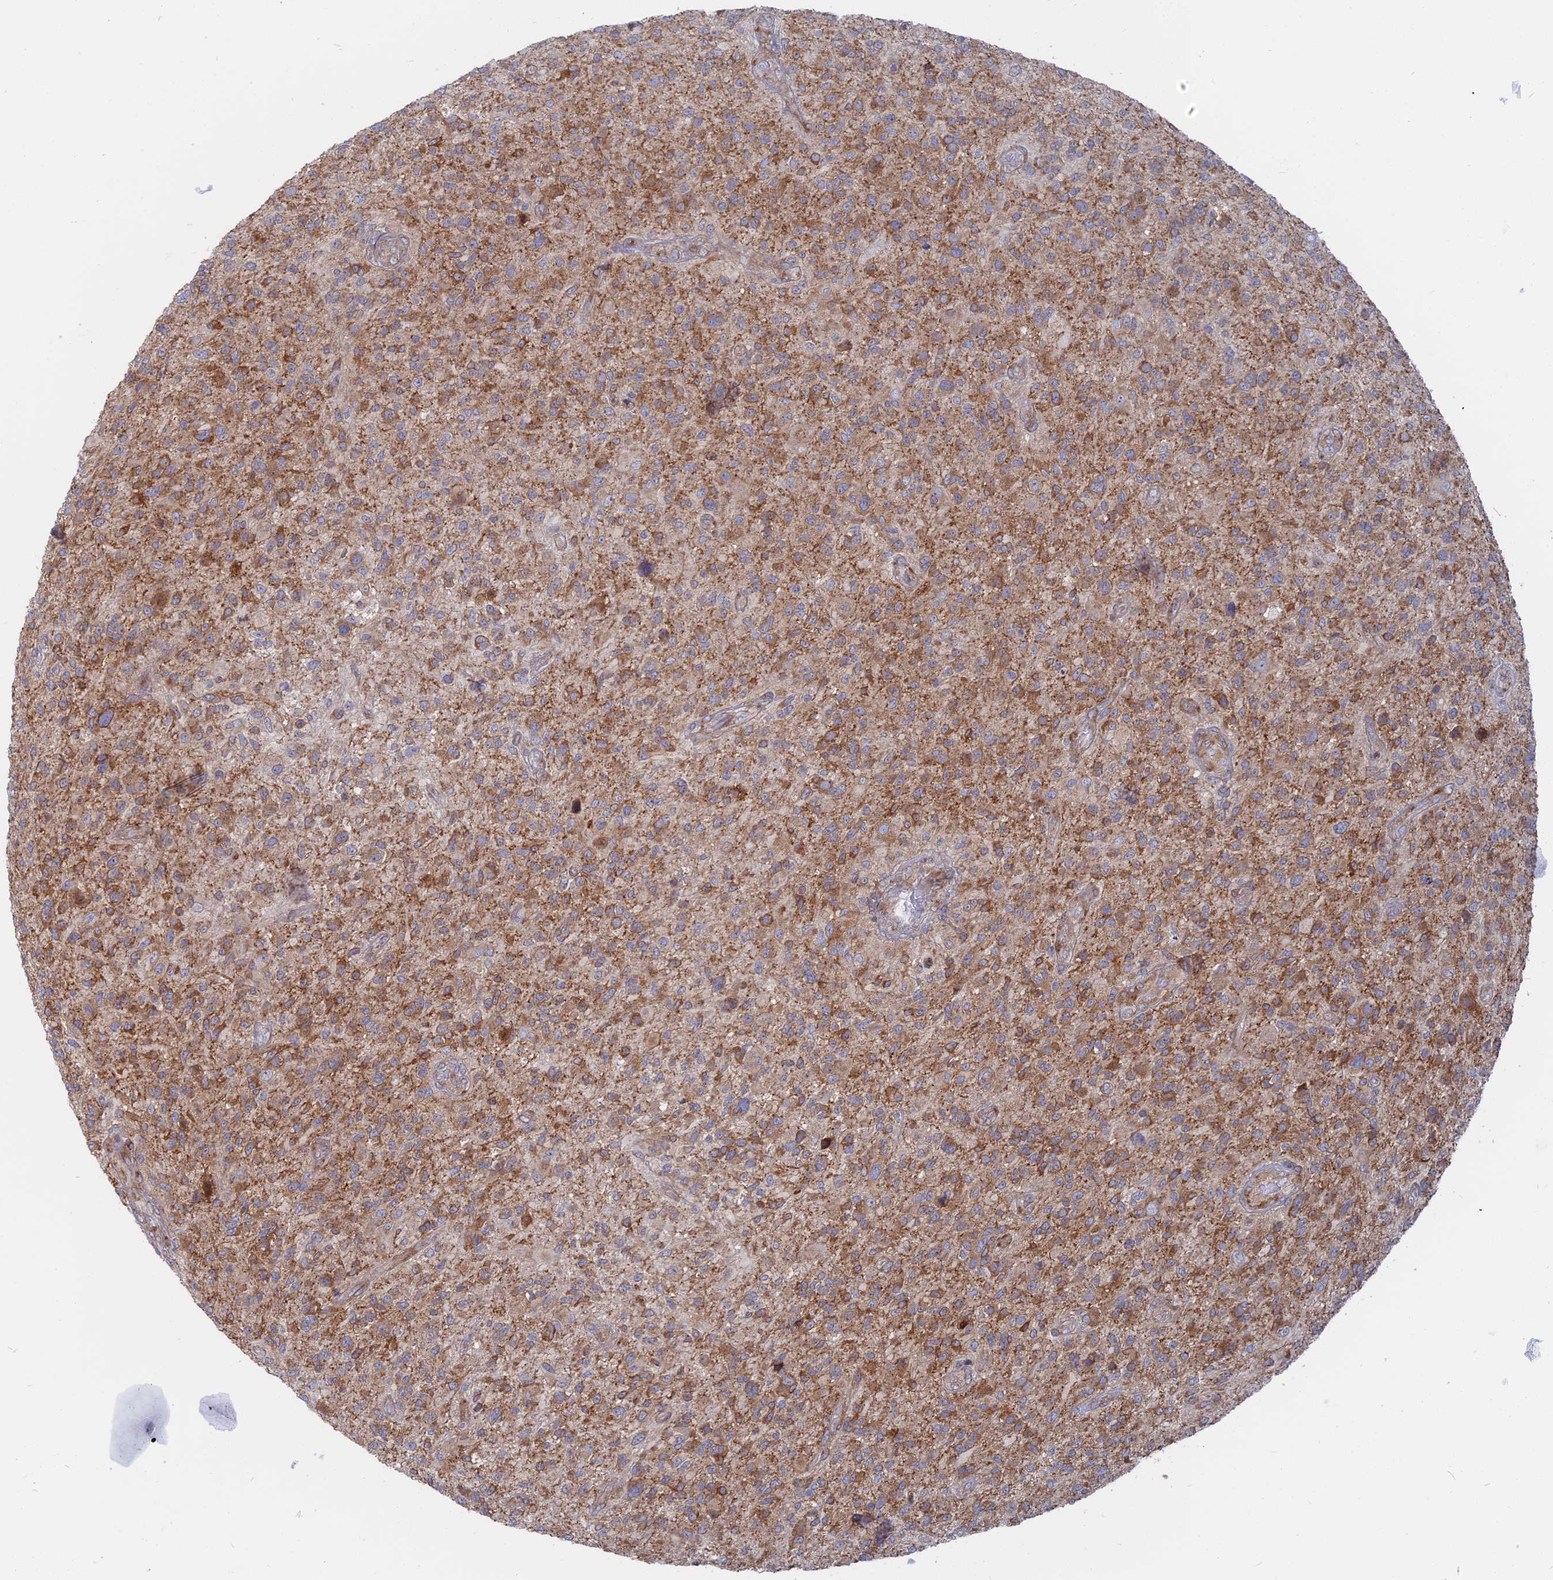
{"staining": {"intensity": "moderate", "quantity": ">75%", "location": "cytoplasmic/membranous"}, "tissue": "glioma", "cell_type": "Tumor cells", "image_type": "cancer", "snomed": [{"axis": "morphology", "description": "Glioma, malignant, High grade"}, {"axis": "topography", "description": "Brain"}], "caption": "Immunohistochemistry (IHC) (DAB (3,3'-diaminobenzidine)) staining of glioma exhibits moderate cytoplasmic/membranous protein expression in approximately >75% of tumor cells.", "gene": "TBC1D30", "patient": {"sex": "male", "age": 47}}